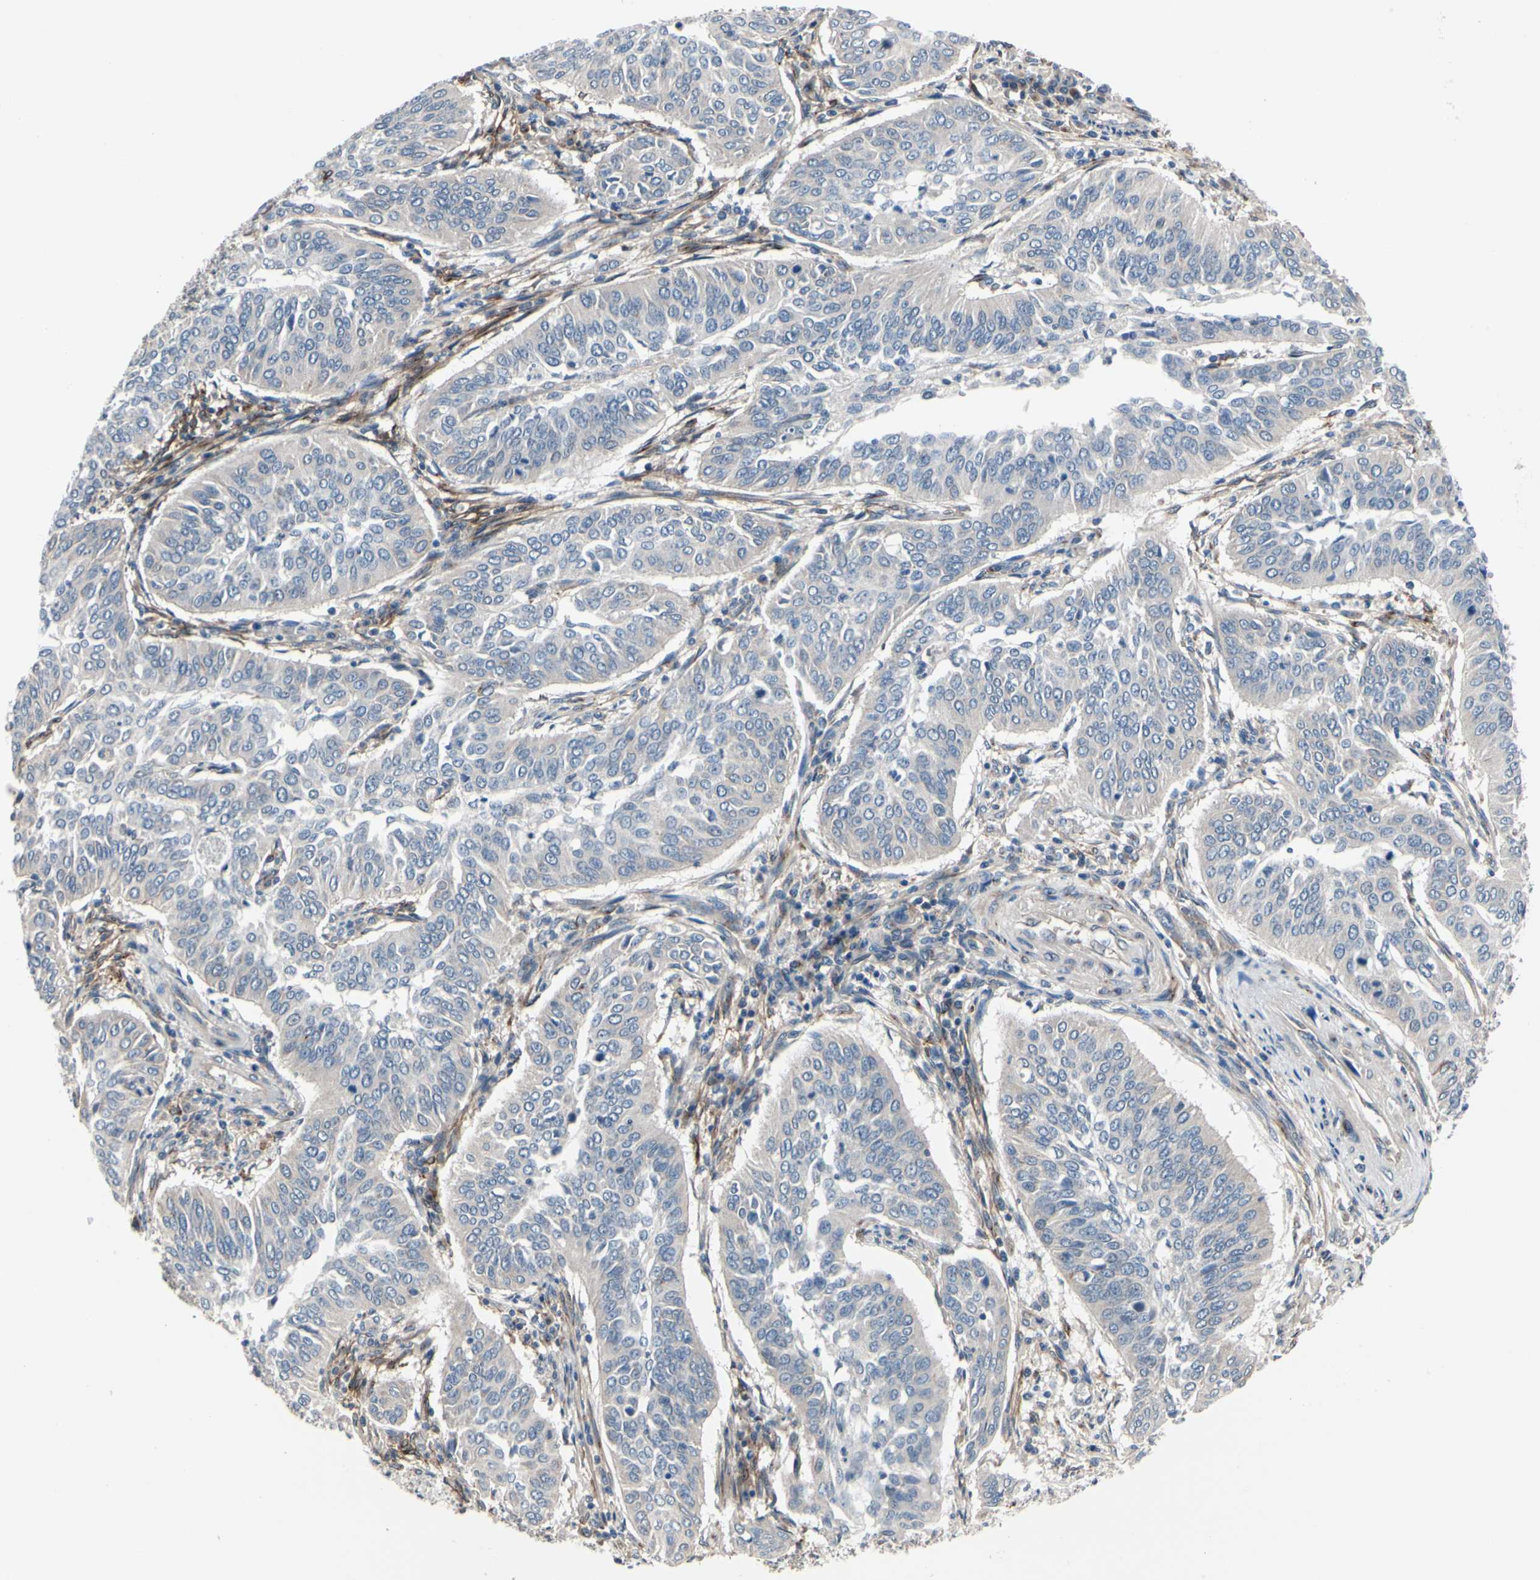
{"staining": {"intensity": "negative", "quantity": "none", "location": "none"}, "tissue": "cervical cancer", "cell_type": "Tumor cells", "image_type": "cancer", "snomed": [{"axis": "morphology", "description": "Normal tissue, NOS"}, {"axis": "morphology", "description": "Squamous cell carcinoma, NOS"}, {"axis": "topography", "description": "Cervix"}], "caption": "Immunohistochemical staining of human cervical cancer (squamous cell carcinoma) demonstrates no significant positivity in tumor cells.", "gene": "PRKAR2B", "patient": {"sex": "female", "age": 39}}